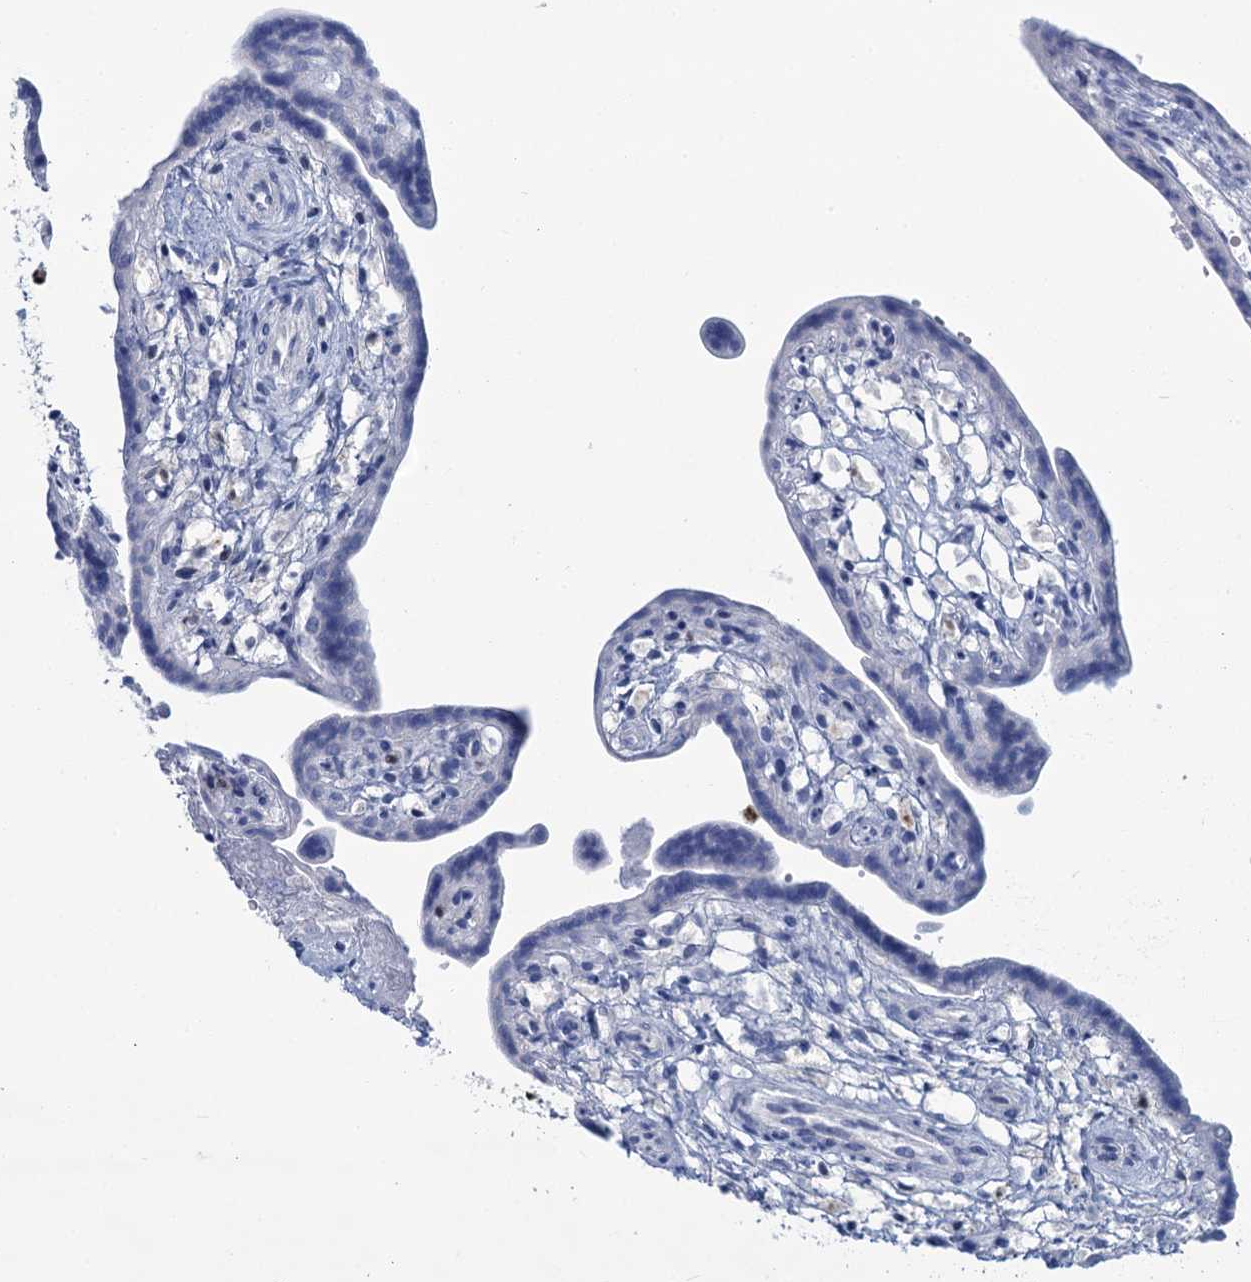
{"staining": {"intensity": "negative", "quantity": "none", "location": "none"}, "tissue": "placenta", "cell_type": "Trophoblastic cells", "image_type": "normal", "snomed": [{"axis": "morphology", "description": "Normal tissue, NOS"}, {"axis": "topography", "description": "Placenta"}], "caption": "IHC histopathology image of unremarkable placenta stained for a protein (brown), which shows no positivity in trophoblastic cells. (Brightfield microscopy of DAB (3,3'-diaminobenzidine) immunohistochemistry at high magnification).", "gene": "CELF2", "patient": {"sex": "female", "age": 37}}